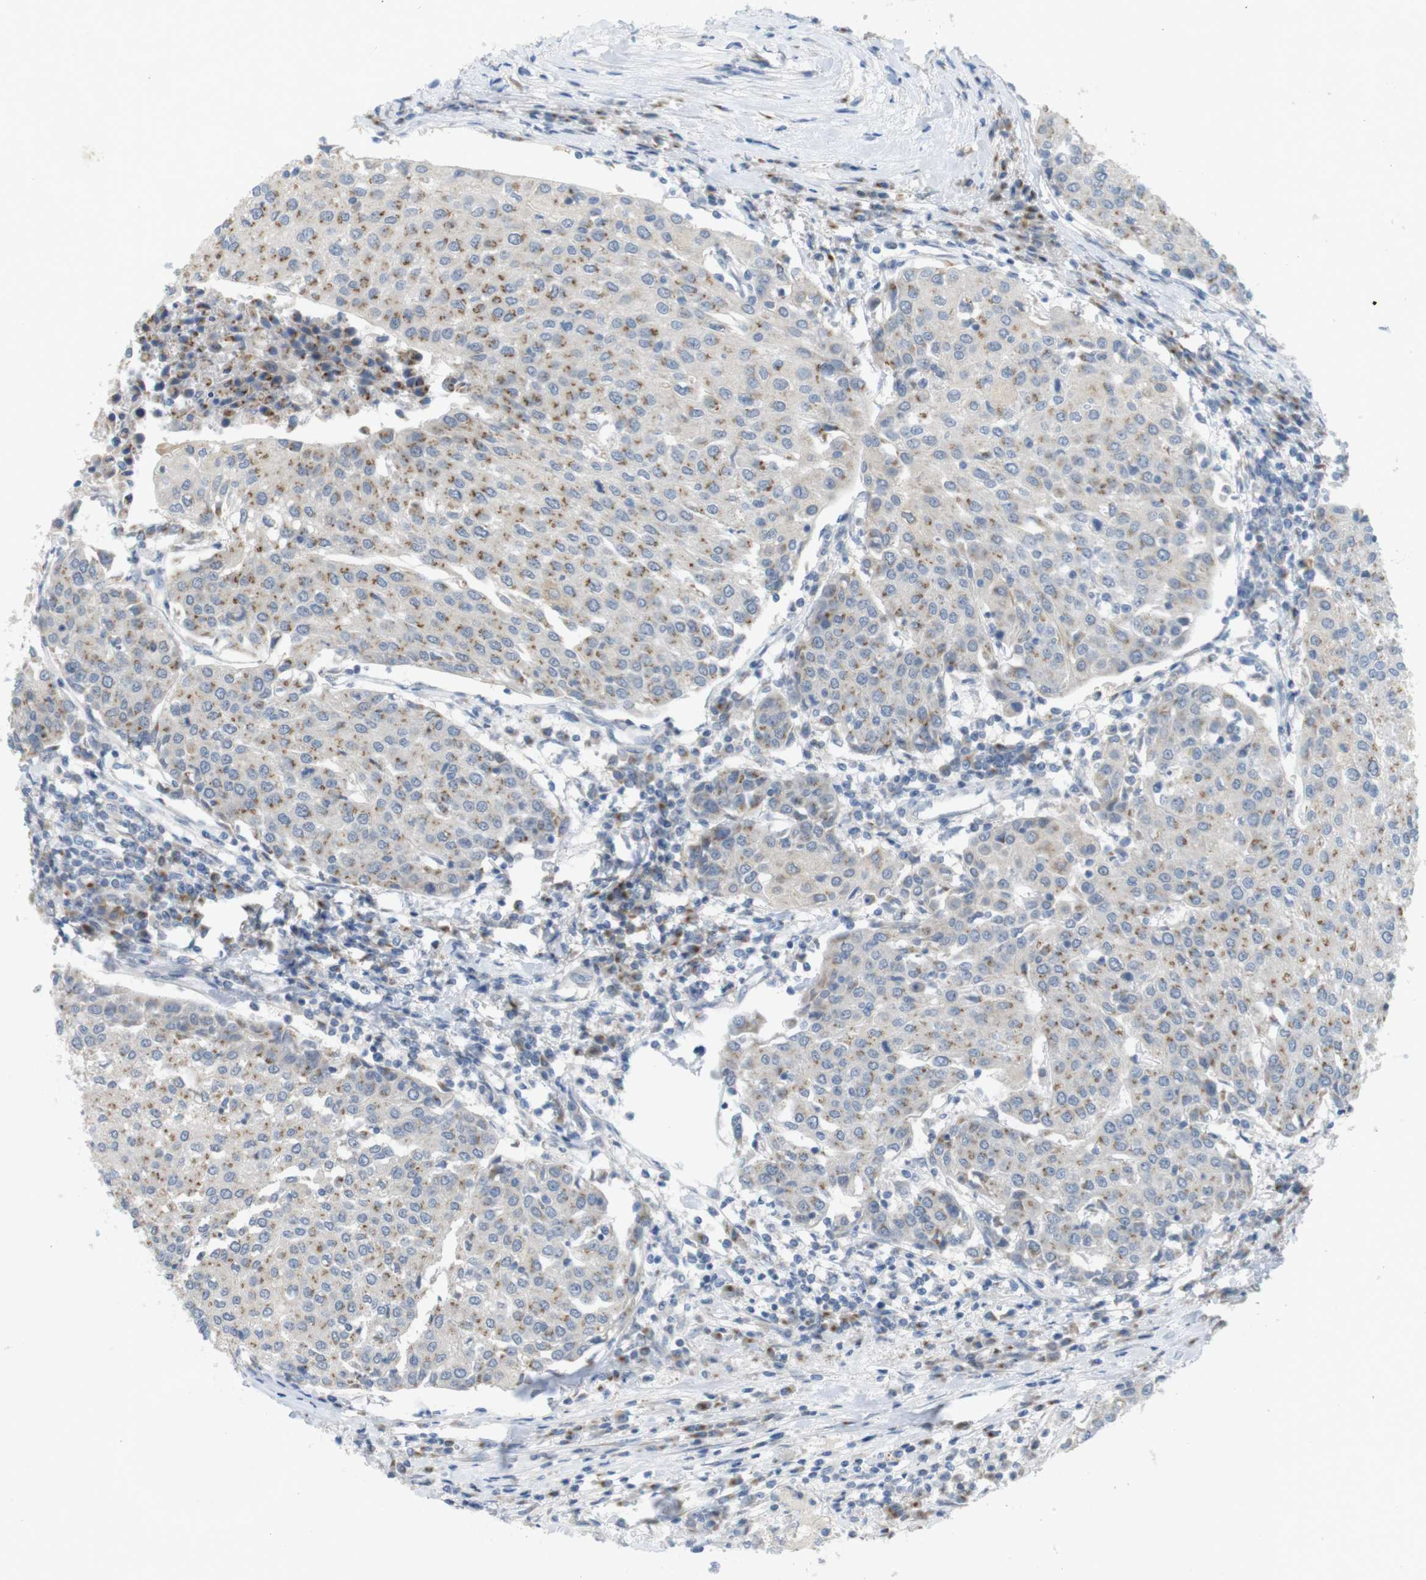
{"staining": {"intensity": "moderate", "quantity": "25%-75%", "location": "cytoplasmic/membranous"}, "tissue": "urothelial cancer", "cell_type": "Tumor cells", "image_type": "cancer", "snomed": [{"axis": "morphology", "description": "Urothelial carcinoma, High grade"}, {"axis": "topography", "description": "Urinary bladder"}], "caption": "An immunohistochemistry histopathology image of neoplastic tissue is shown. Protein staining in brown labels moderate cytoplasmic/membranous positivity in urothelial carcinoma (high-grade) within tumor cells. Nuclei are stained in blue.", "gene": "YIPF3", "patient": {"sex": "female", "age": 85}}